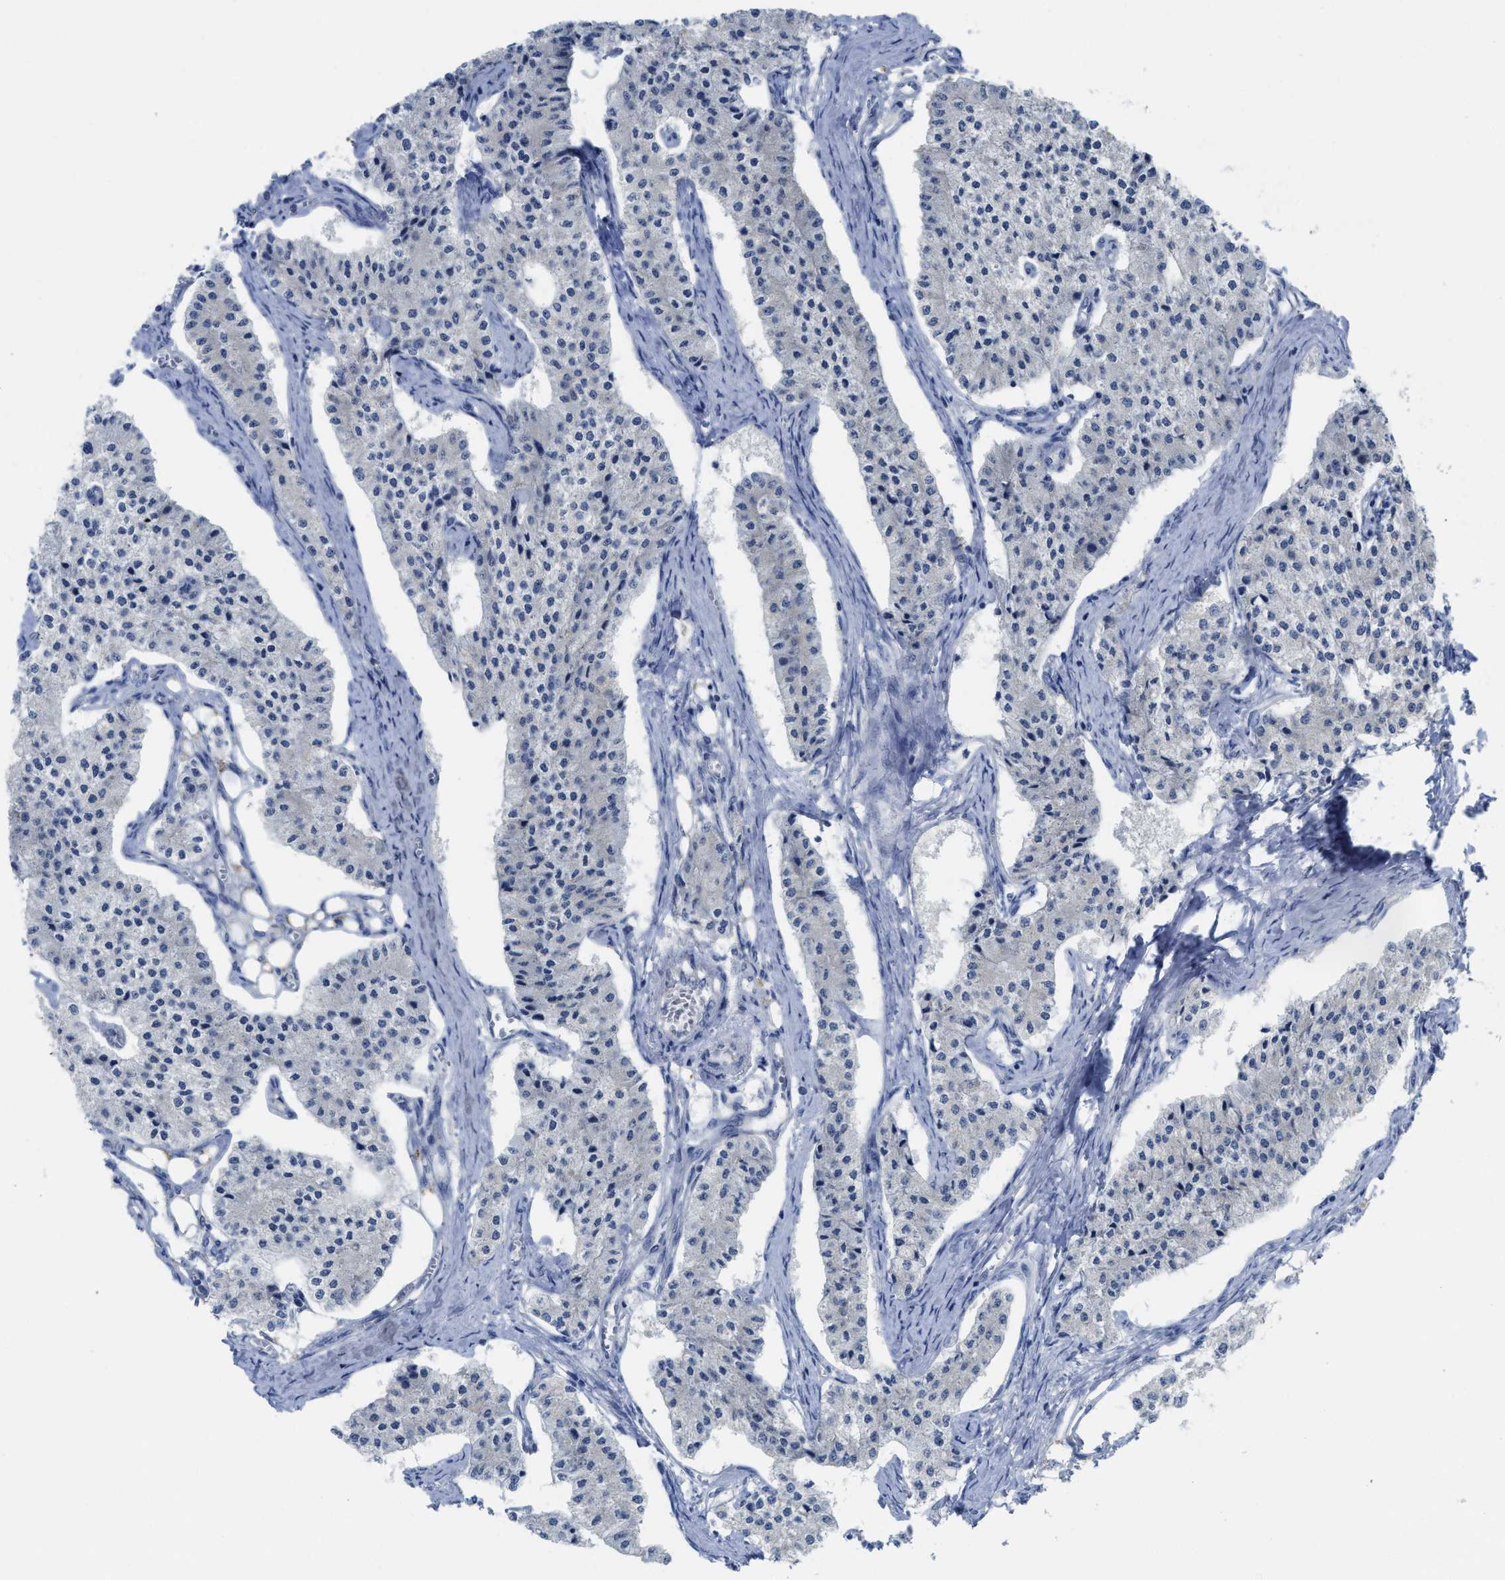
{"staining": {"intensity": "negative", "quantity": "none", "location": "none"}, "tissue": "carcinoid", "cell_type": "Tumor cells", "image_type": "cancer", "snomed": [{"axis": "morphology", "description": "Carcinoid, malignant, NOS"}, {"axis": "topography", "description": "Colon"}], "caption": "Human carcinoid (malignant) stained for a protein using immunohistochemistry reveals no positivity in tumor cells.", "gene": "GATD3", "patient": {"sex": "female", "age": 52}}